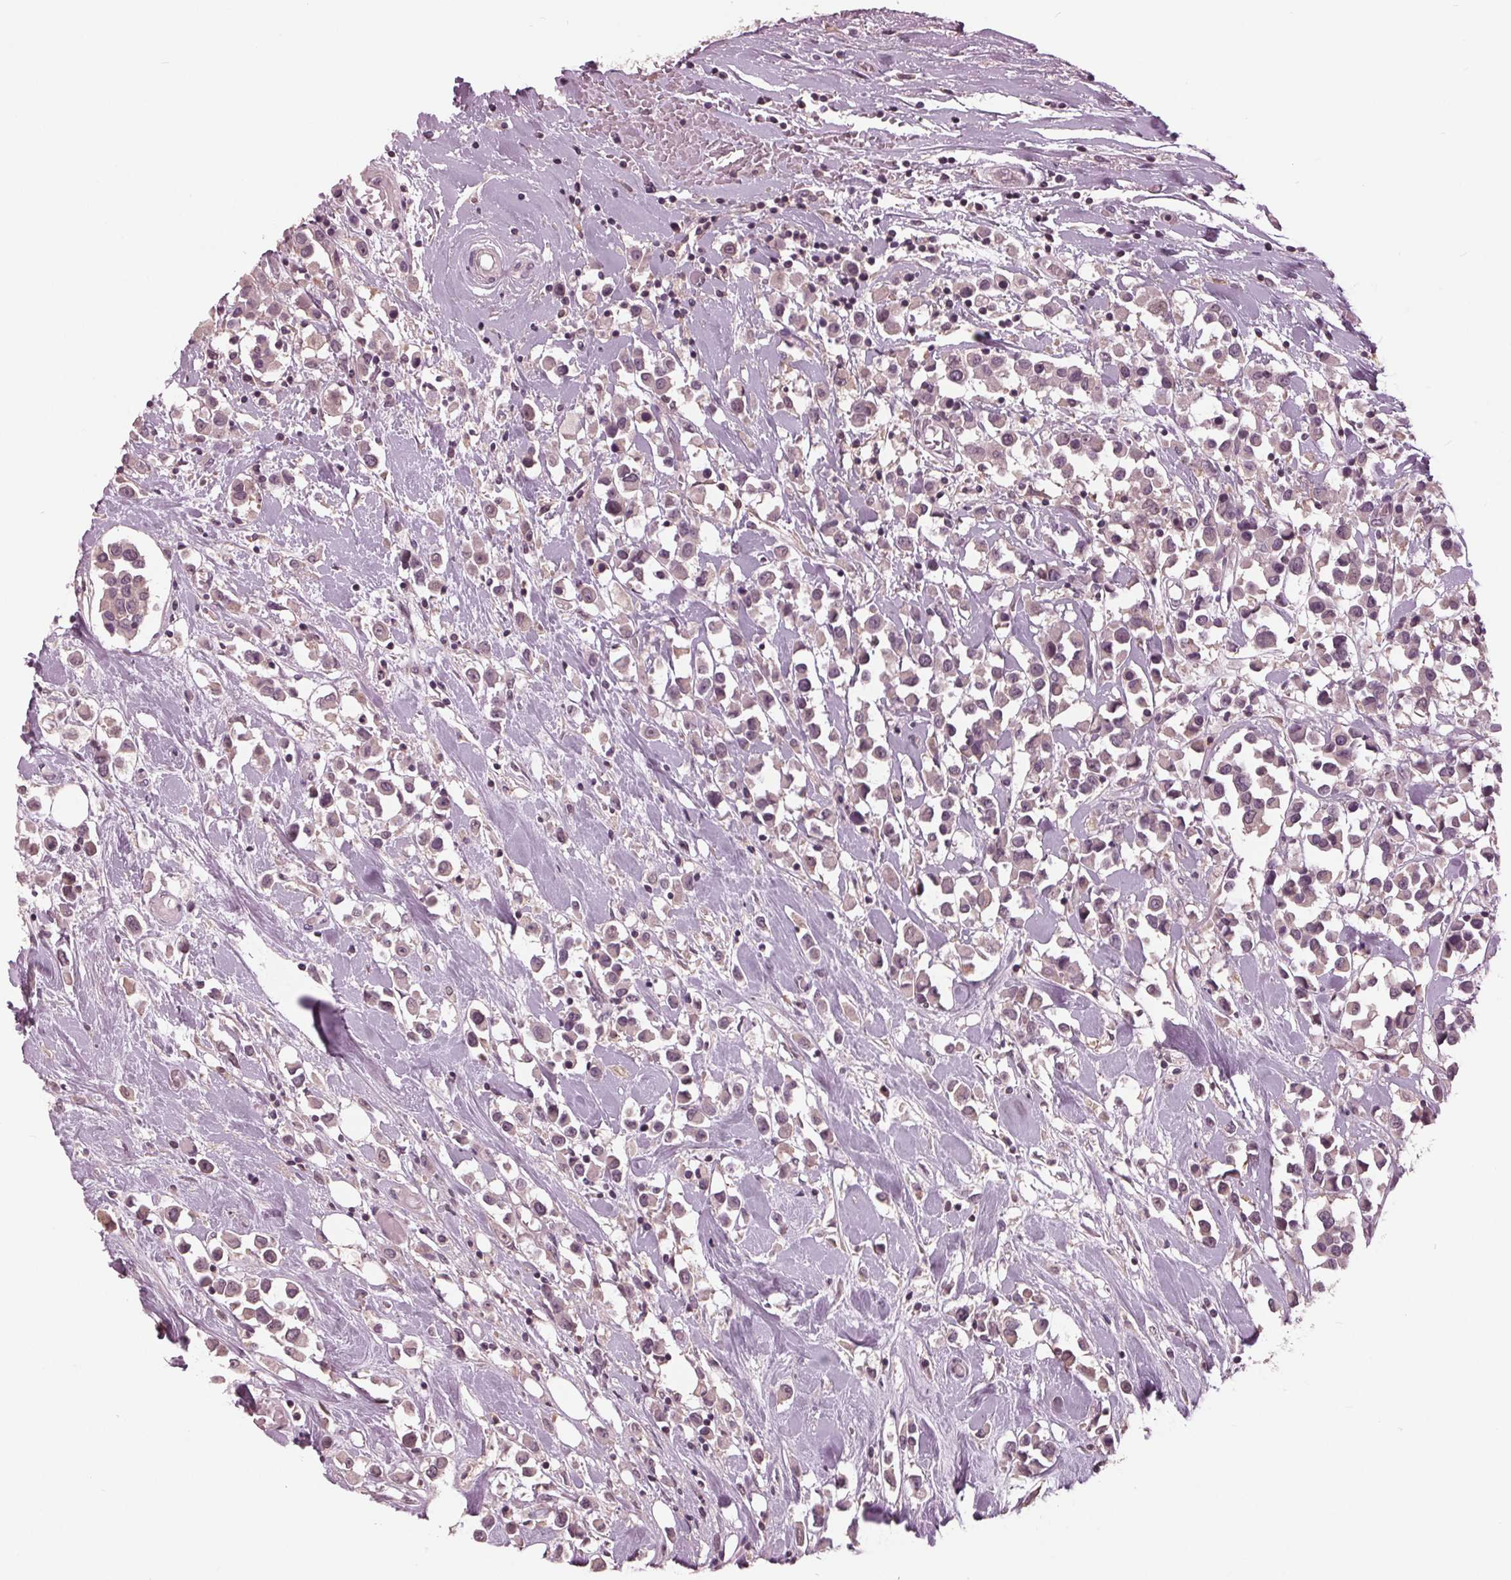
{"staining": {"intensity": "weak", "quantity": "<25%", "location": "cytoplasmic/membranous"}, "tissue": "breast cancer", "cell_type": "Tumor cells", "image_type": "cancer", "snomed": [{"axis": "morphology", "description": "Duct carcinoma"}, {"axis": "topography", "description": "Breast"}], "caption": "Protein analysis of intraductal carcinoma (breast) reveals no significant positivity in tumor cells. (DAB immunohistochemistry (IHC), high magnification).", "gene": "SIGLEC6", "patient": {"sex": "female", "age": 61}}